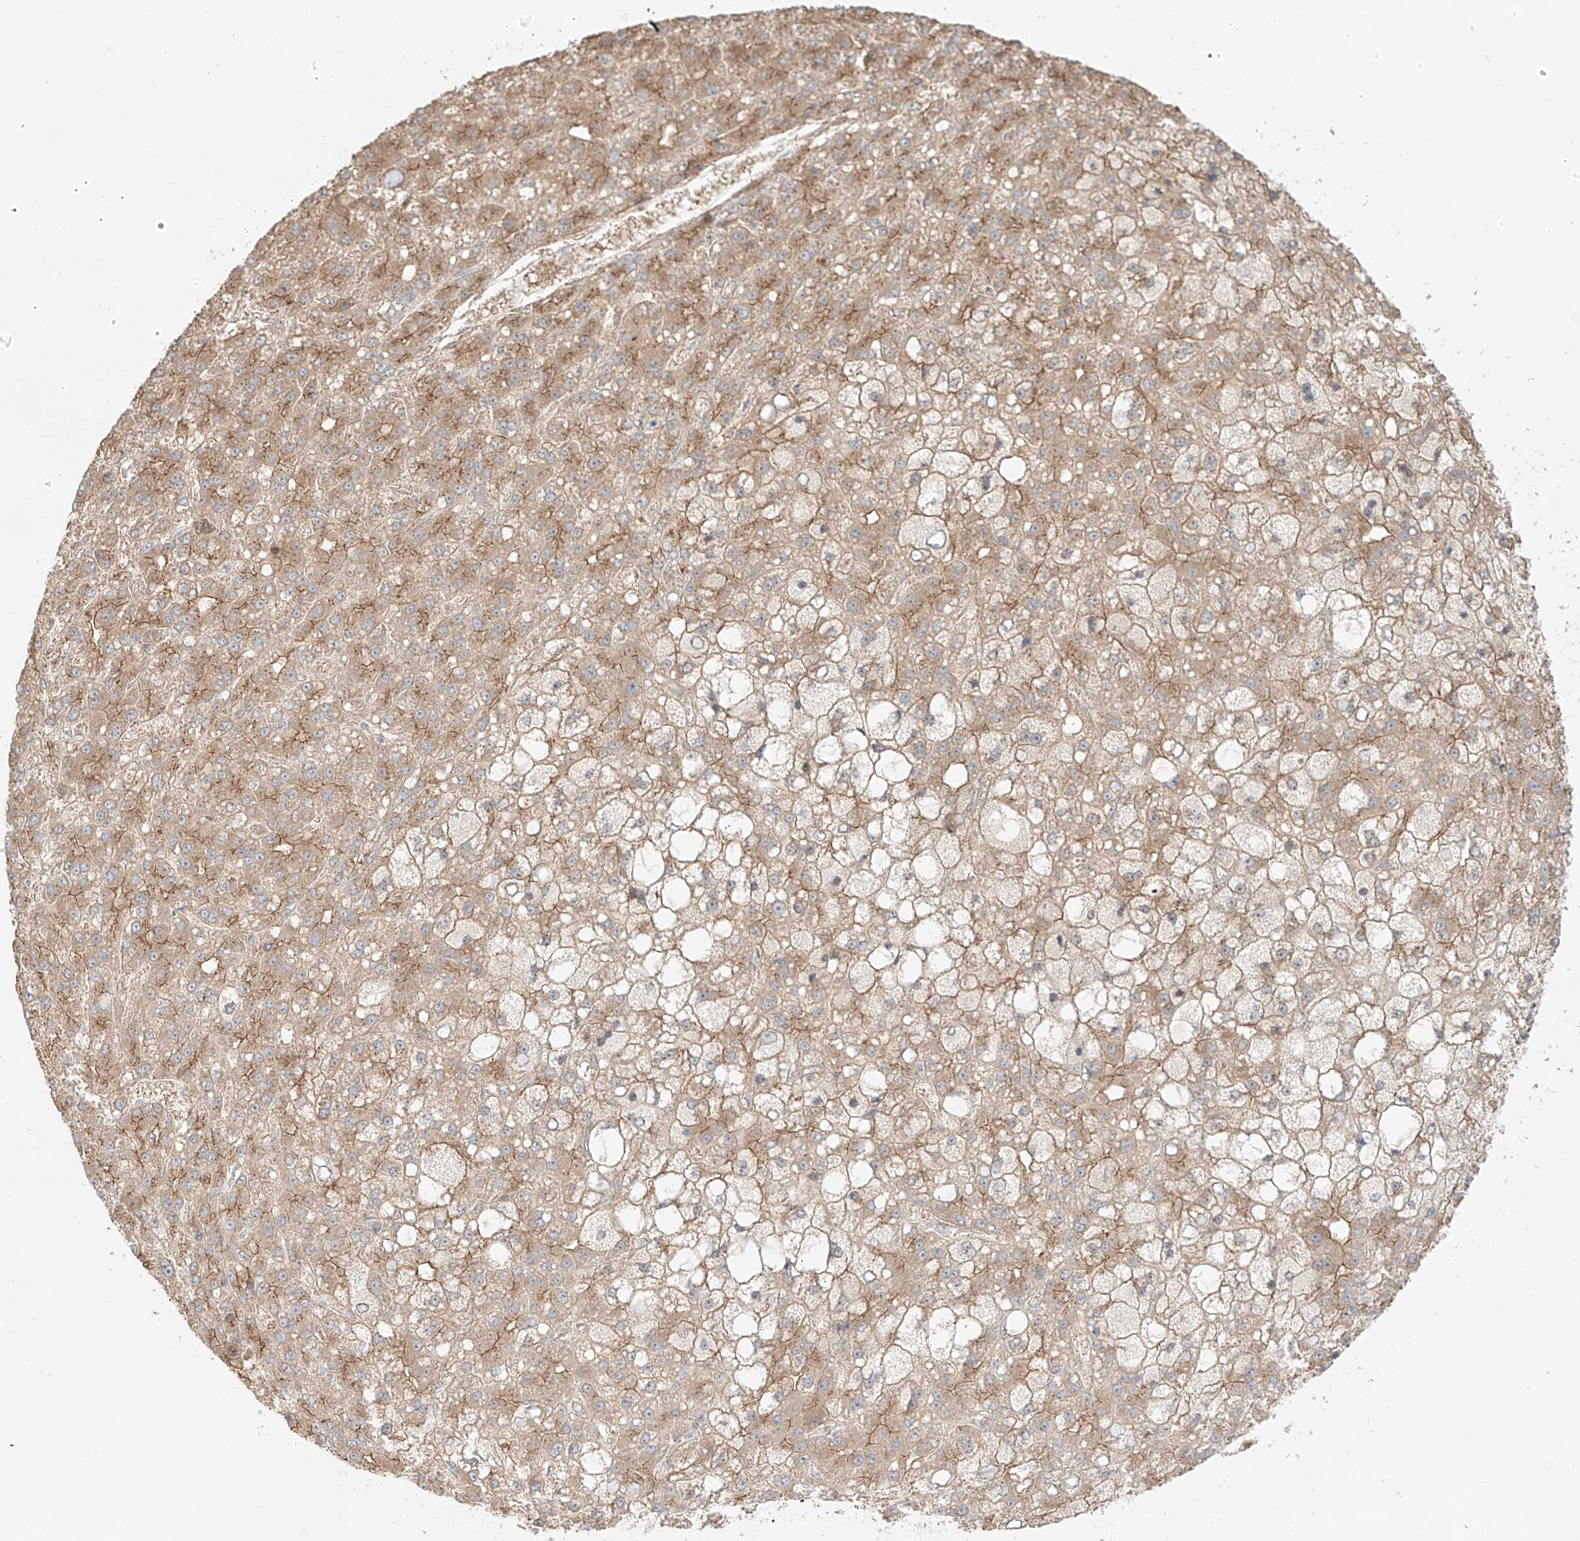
{"staining": {"intensity": "moderate", "quantity": "25%-75%", "location": "cytoplasmic/membranous"}, "tissue": "liver cancer", "cell_type": "Tumor cells", "image_type": "cancer", "snomed": [{"axis": "morphology", "description": "Carcinoma, Hepatocellular, NOS"}, {"axis": "topography", "description": "Liver"}], "caption": "Immunohistochemical staining of human liver cancer displays moderate cytoplasmic/membranous protein staining in about 25%-75% of tumor cells.", "gene": "ZNF287", "patient": {"sex": "male", "age": 67}}